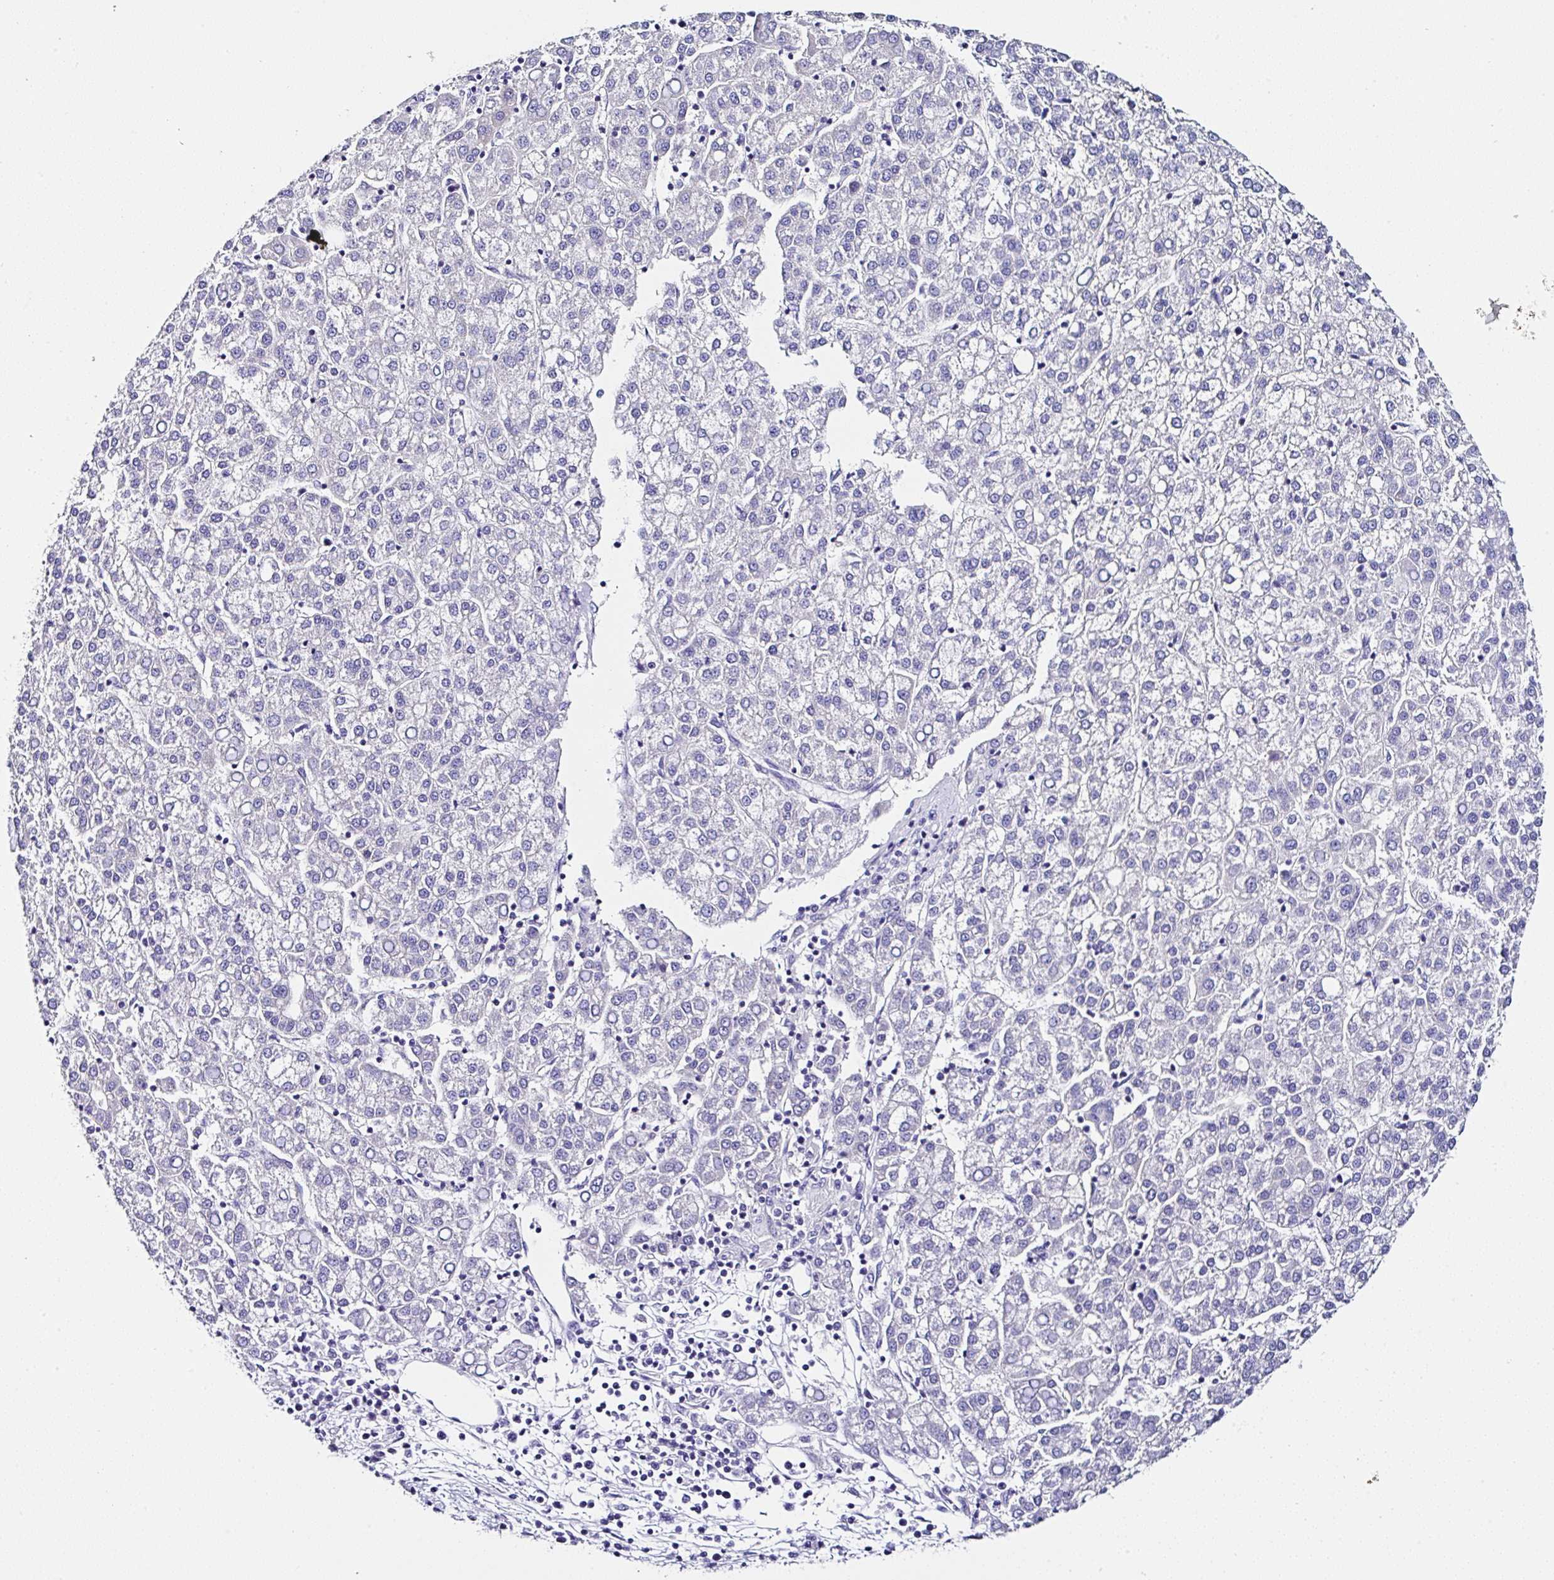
{"staining": {"intensity": "negative", "quantity": "none", "location": "none"}, "tissue": "liver cancer", "cell_type": "Tumor cells", "image_type": "cancer", "snomed": [{"axis": "morphology", "description": "Carcinoma, Hepatocellular, NOS"}, {"axis": "topography", "description": "Liver"}], "caption": "Immunohistochemistry (IHC) of liver hepatocellular carcinoma displays no staining in tumor cells. The staining is performed using DAB brown chromogen with nuclei counter-stained in using hematoxylin.", "gene": "UGT3A1", "patient": {"sex": "female", "age": 58}}